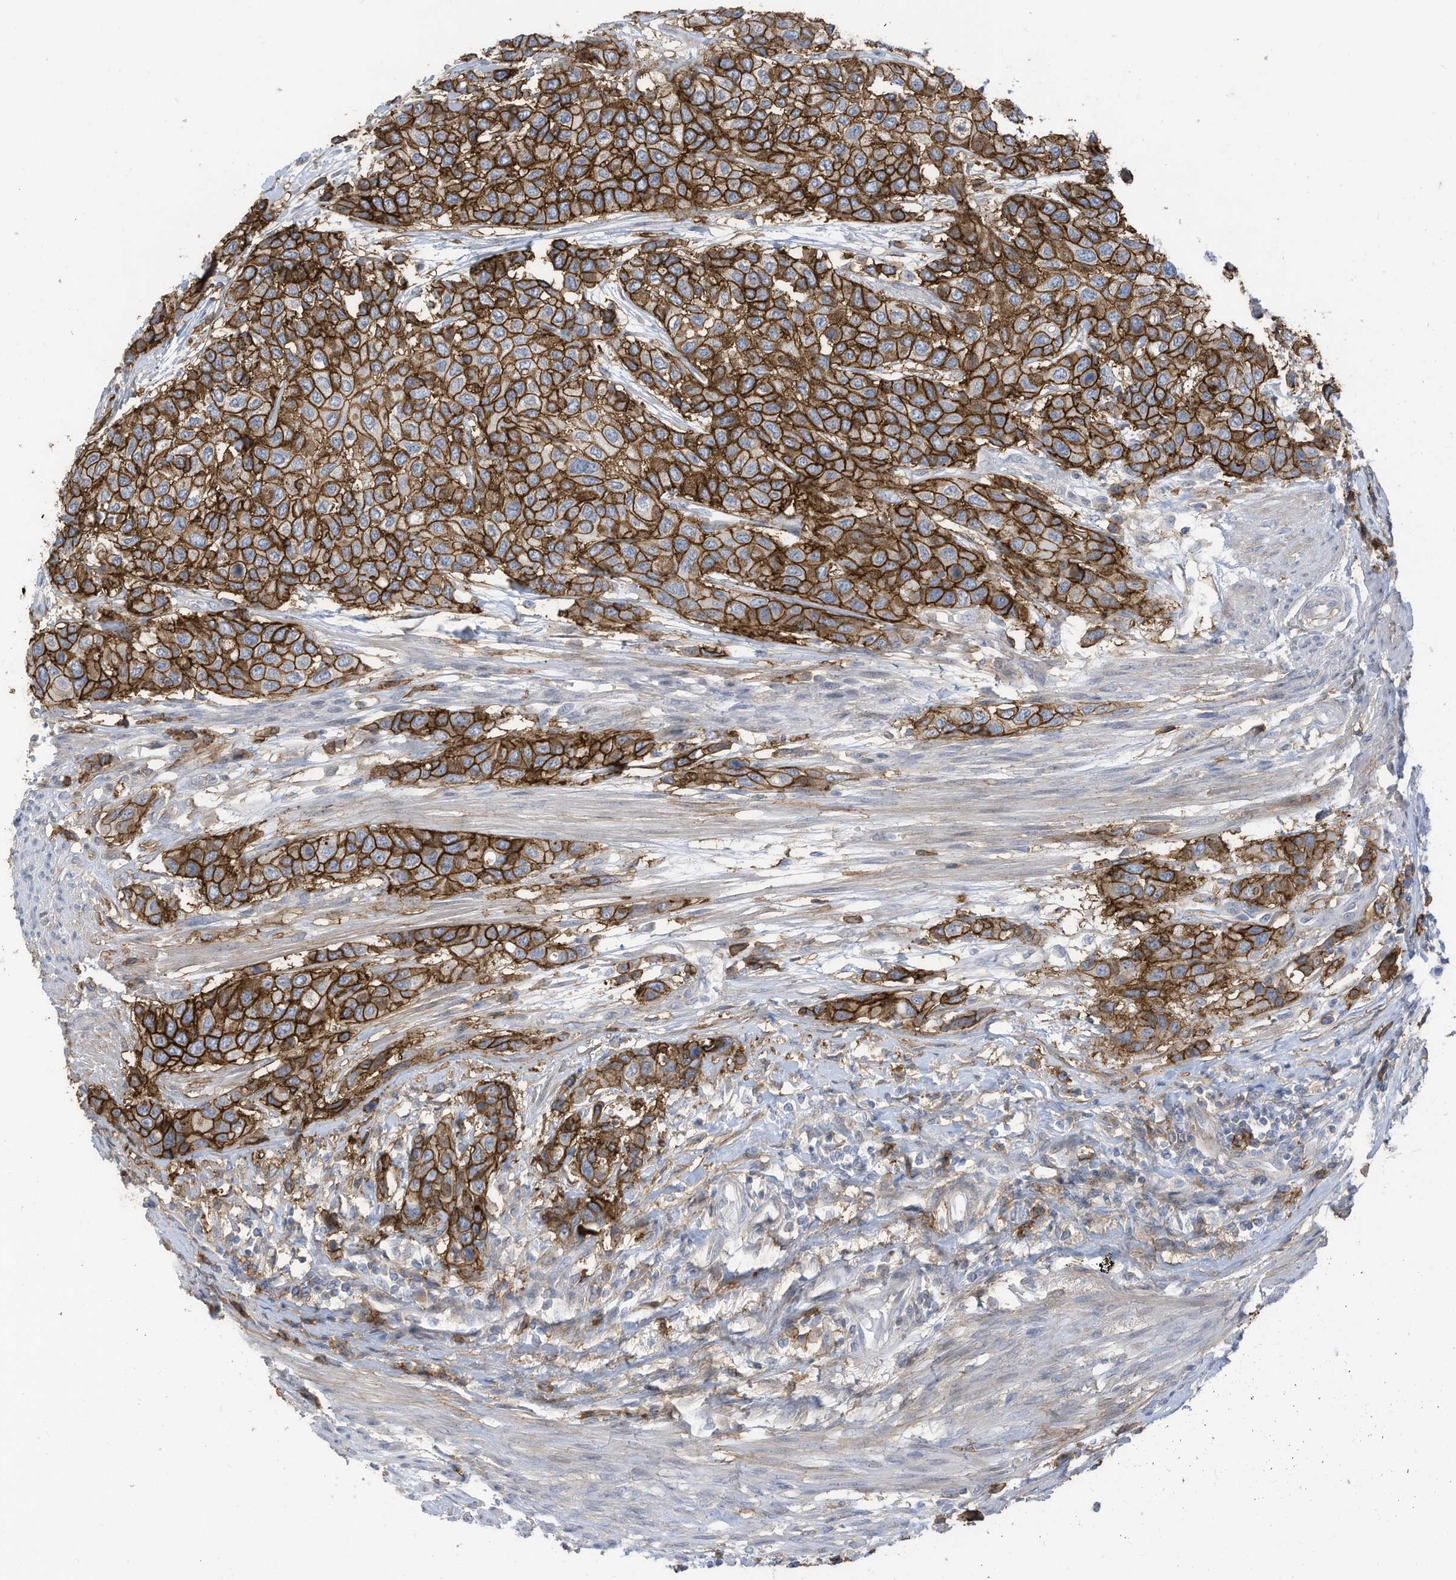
{"staining": {"intensity": "strong", "quantity": ">75%", "location": "cytoplasmic/membranous"}, "tissue": "urothelial cancer", "cell_type": "Tumor cells", "image_type": "cancer", "snomed": [{"axis": "morphology", "description": "Normal tissue, NOS"}, {"axis": "morphology", "description": "Urothelial carcinoma, High grade"}, {"axis": "topography", "description": "Vascular tissue"}, {"axis": "topography", "description": "Urinary bladder"}], "caption": "An immunohistochemistry histopathology image of neoplastic tissue is shown. Protein staining in brown highlights strong cytoplasmic/membranous positivity in high-grade urothelial carcinoma within tumor cells.", "gene": "SLC1A5", "patient": {"sex": "female", "age": 56}}